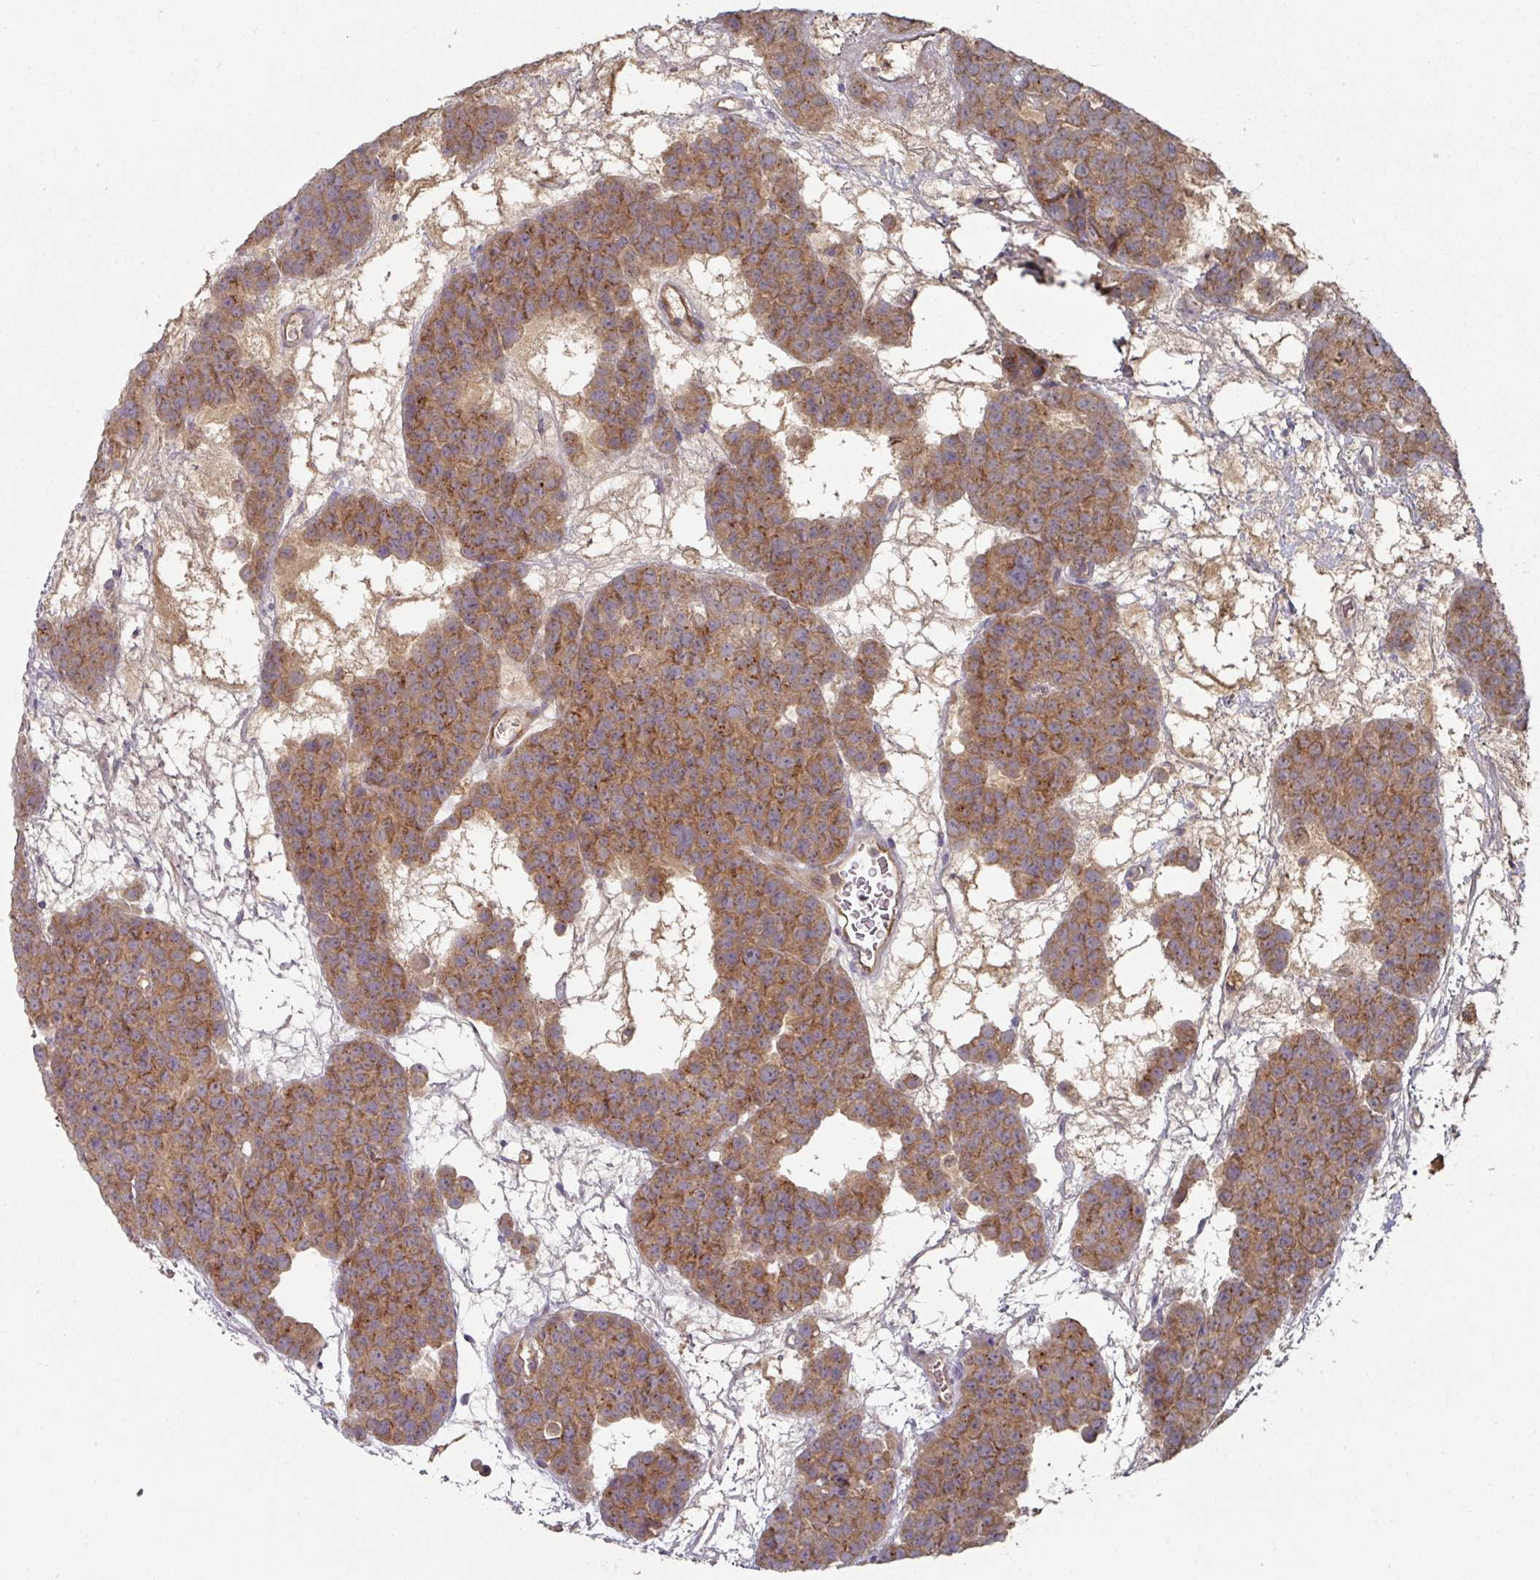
{"staining": {"intensity": "moderate", "quantity": ">75%", "location": "cytoplasmic/membranous"}, "tissue": "testis cancer", "cell_type": "Tumor cells", "image_type": "cancer", "snomed": [{"axis": "morphology", "description": "Seminoma, NOS"}, {"axis": "topography", "description": "Testis"}], "caption": "Testis cancer was stained to show a protein in brown. There is medium levels of moderate cytoplasmic/membranous staining in about >75% of tumor cells.", "gene": "DNAJC7", "patient": {"sex": "male", "age": 71}}